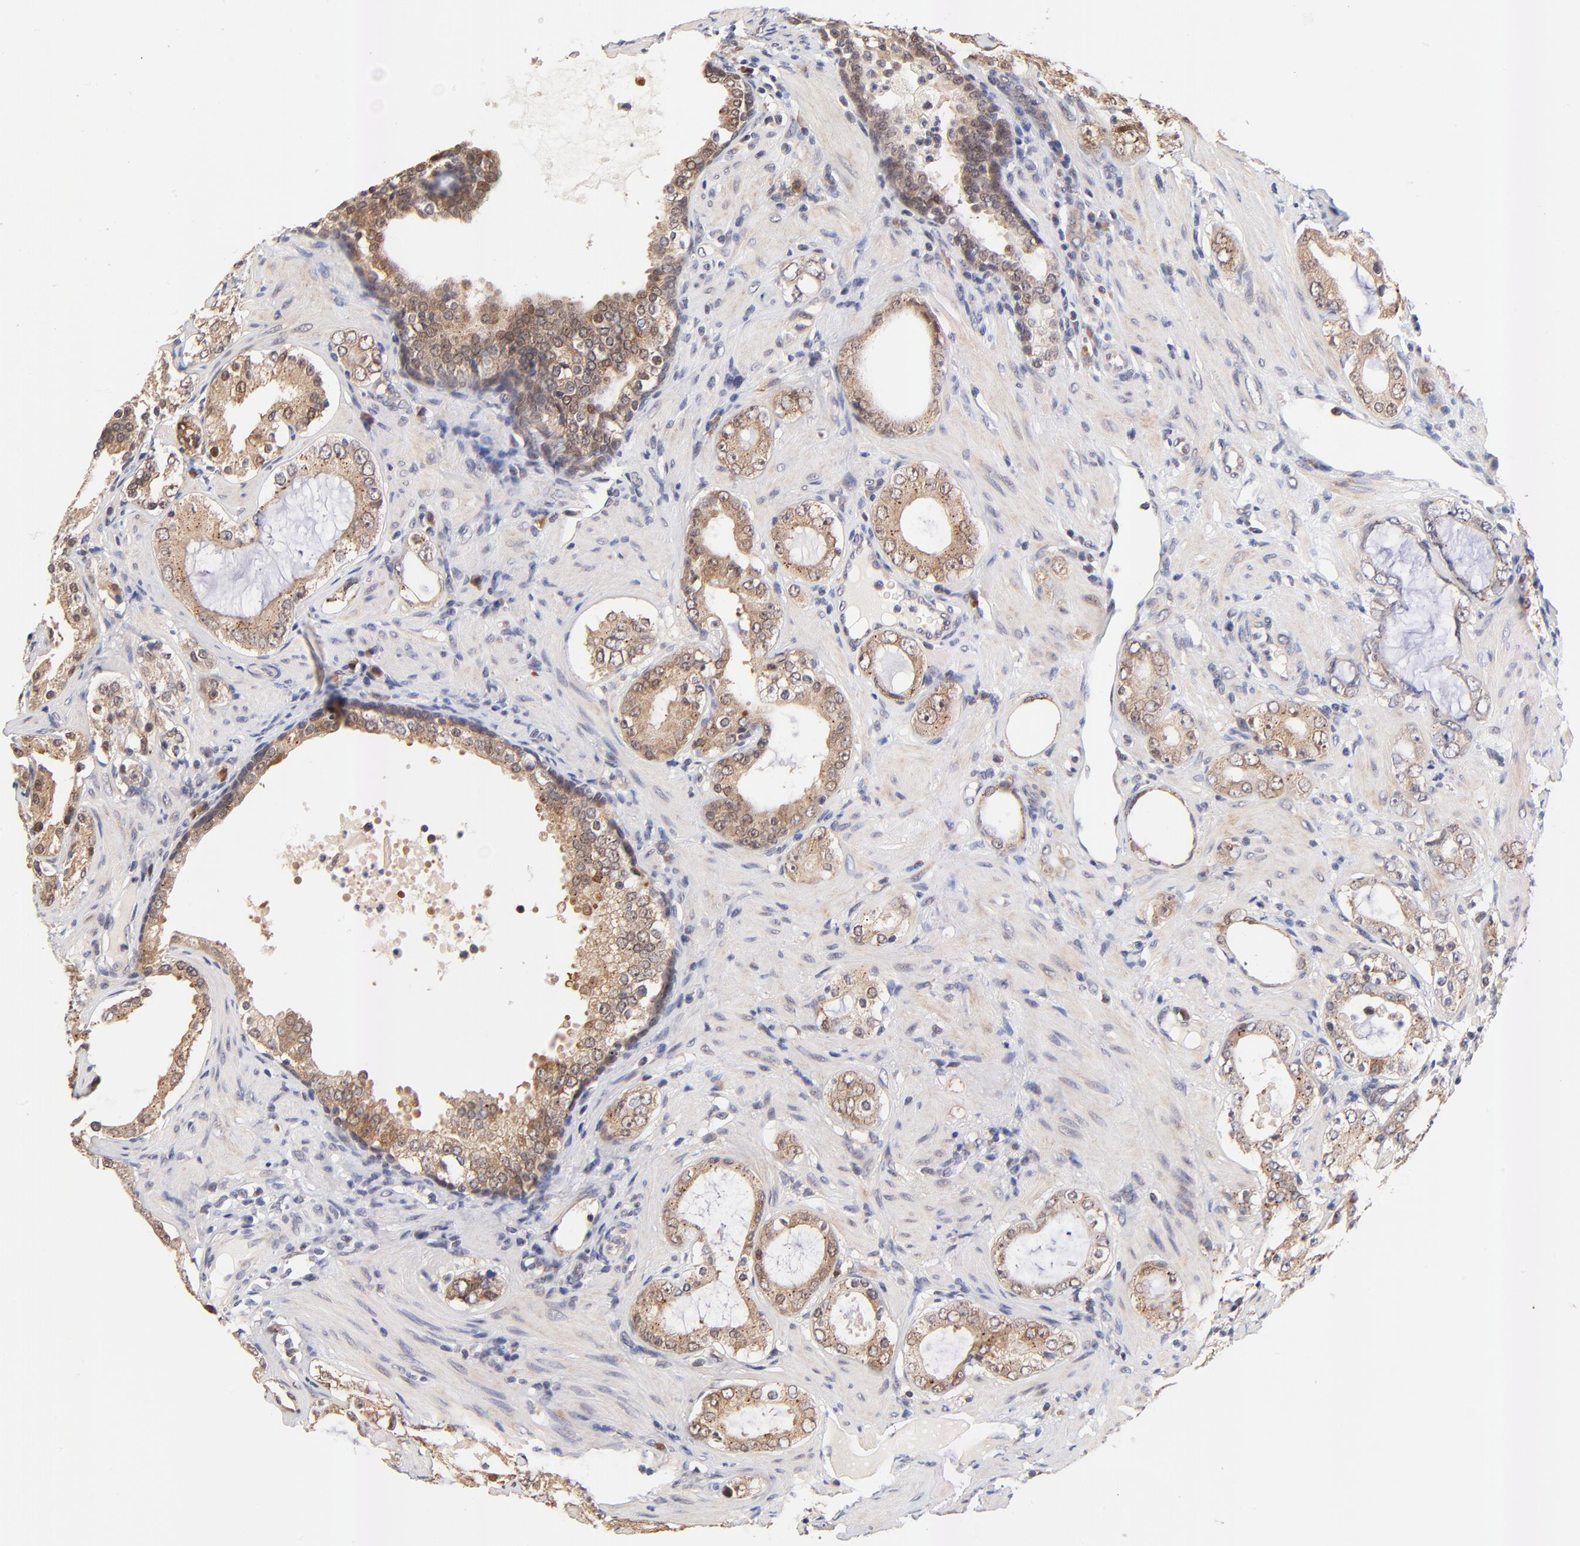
{"staining": {"intensity": "moderate", "quantity": ">75%", "location": "cytoplasmic/membranous,nuclear"}, "tissue": "prostate cancer", "cell_type": "Tumor cells", "image_type": "cancer", "snomed": [{"axis": "morphology", "description": "Adenocarcinoma, Medium grade"}, {"axis": "topography", "description": "Prostate"}], "caption": "Immunohistochemical staining of human medium-grade adenocarcinoma (prostate) shows medium levels of moderate cytoplasmic/membranous and nuclear protein positivity in about >75% of tumor cells.", "gene": "TXNL1", "patient": {"sex": "male", "age": 73}}